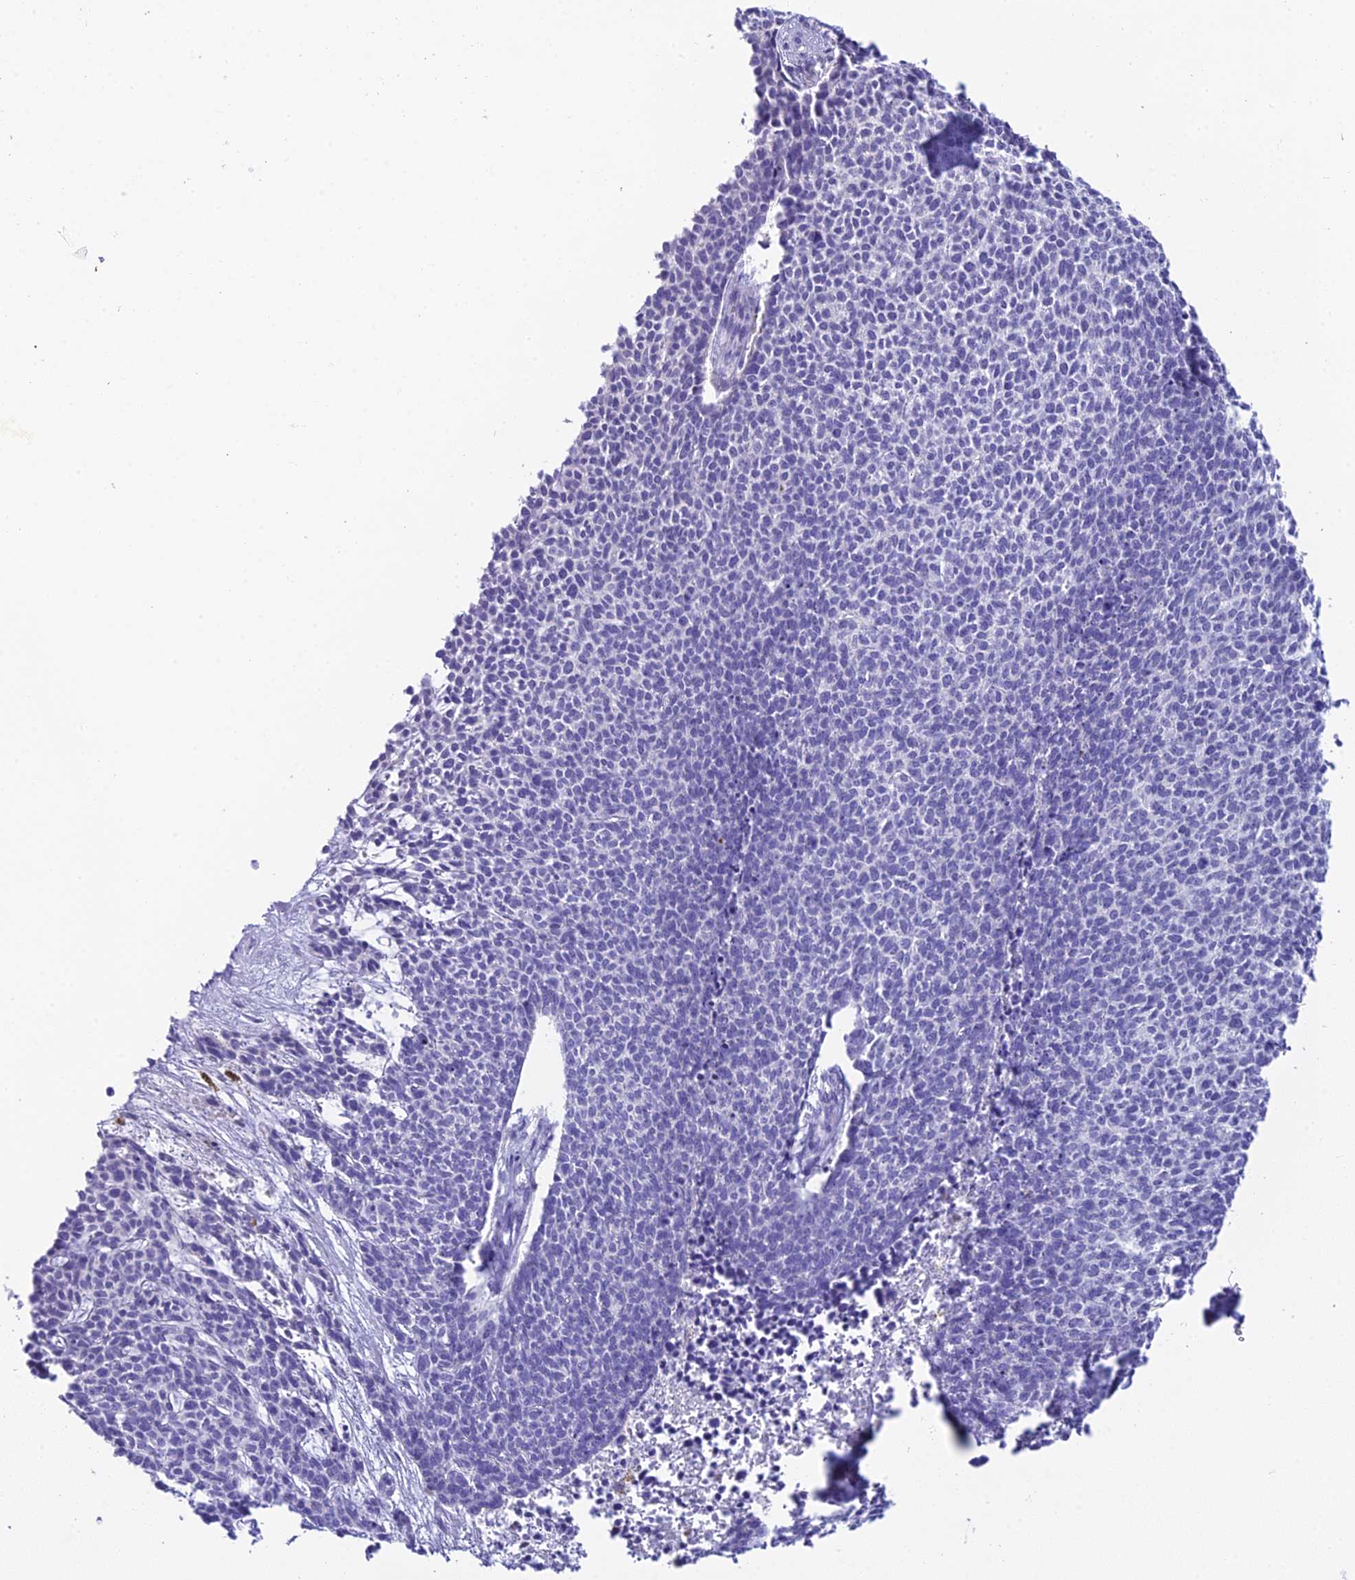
{"staining": {"intensity": "negative", "quantity": "none", "location": "none"}, "tissue": "skin cancer", "cell_type": "Tumor cells", "image_type": "cancer", "snomed": [{"axis": "morphology", "description": "Basal cell carcinoma"}, {"axis": "topography", "description": "Skin"}], "caption": "Immunohistochemistry image of skin basal cell carcinoma stained for a protein (brown), which reveals no positivity in tumor cells.", "gene": "C12orf29", "patient": {"sex": "female", "age": 84}}